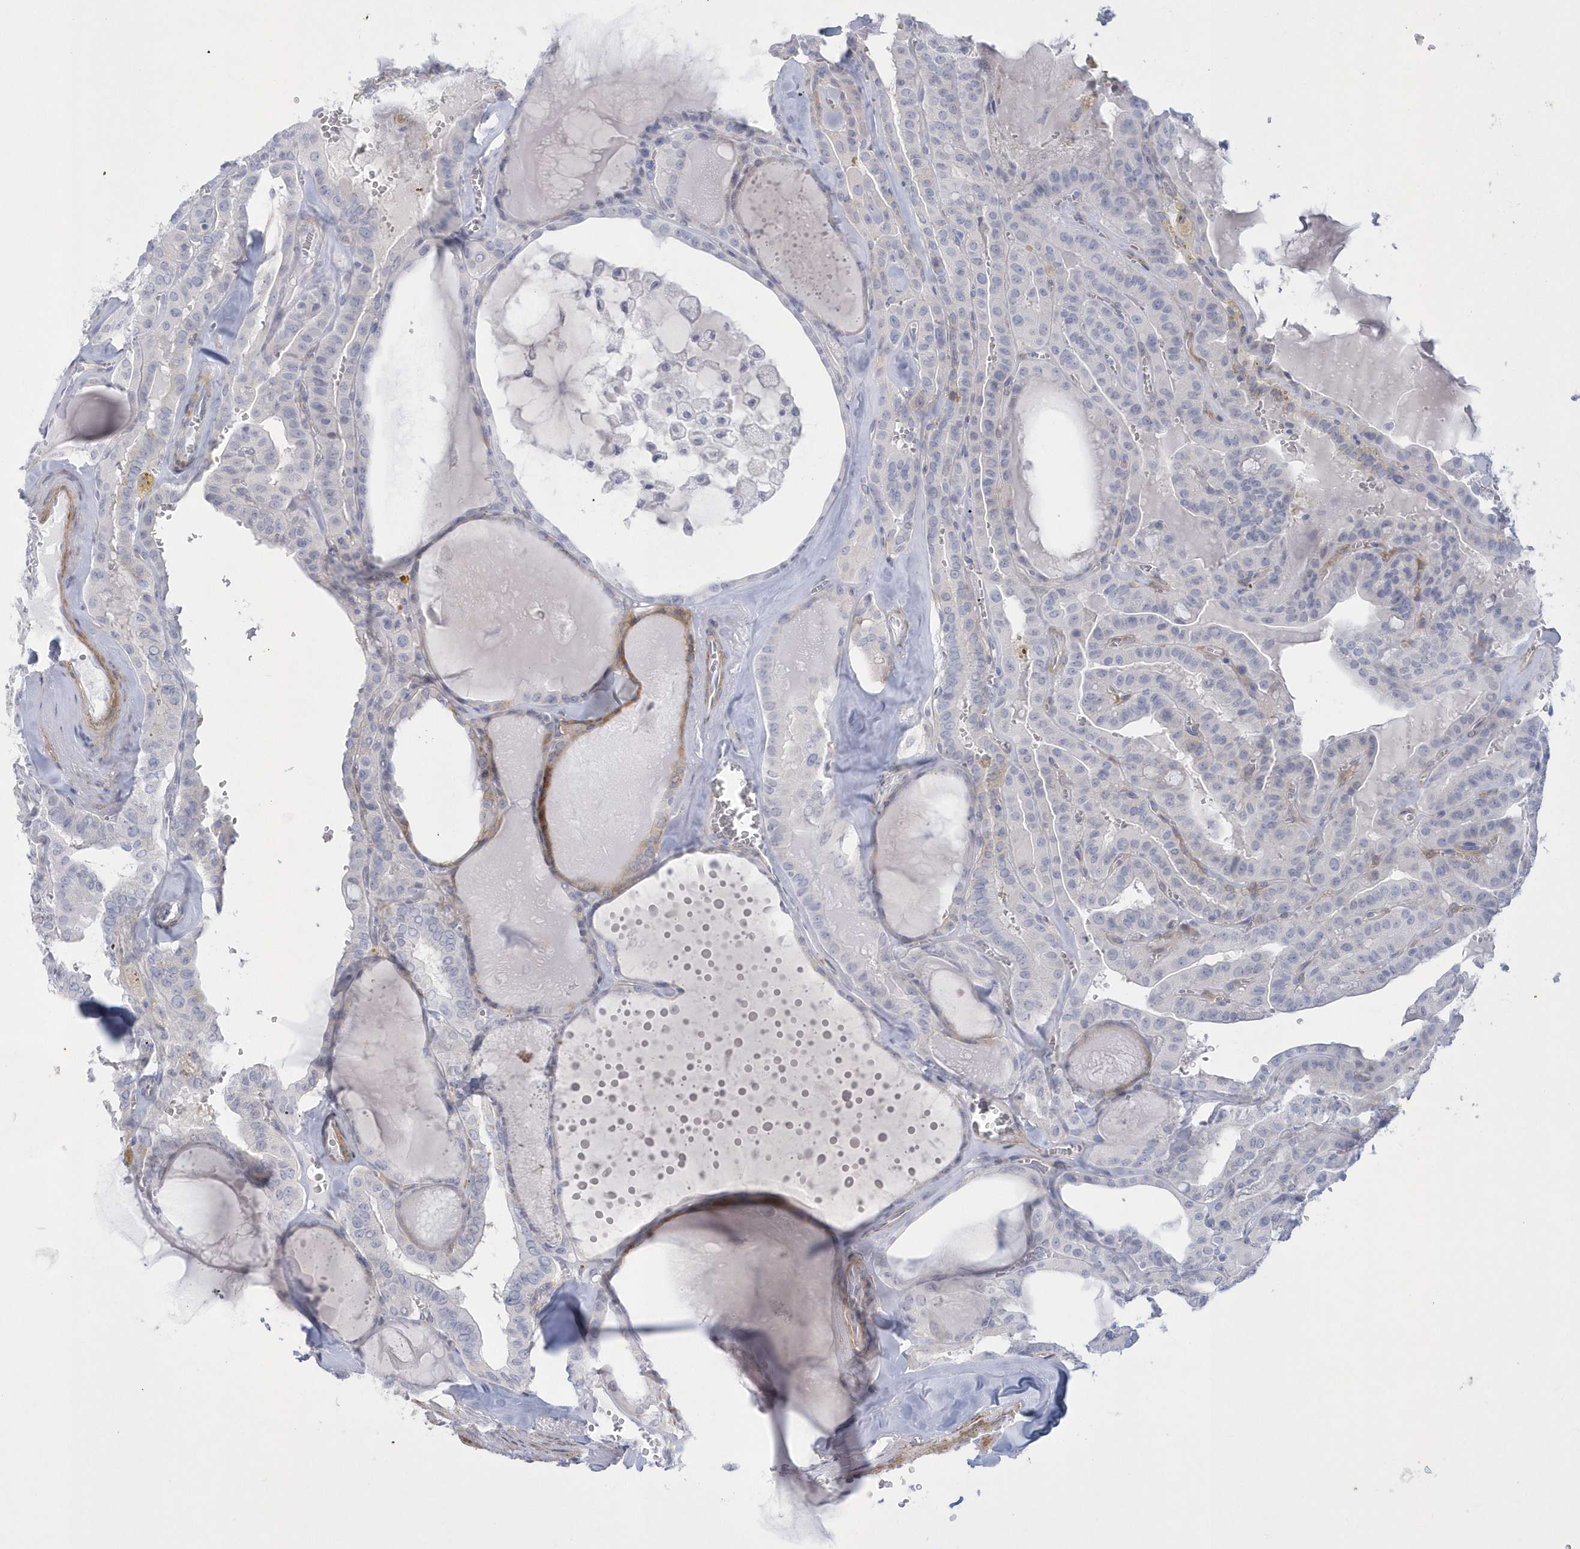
{"staining": {"intensity": "negative", "quantity": "none", "location": "none"}, "tissue": "thyroid cancer", "cell_type": "Tumor cells", "image_type": "cancer", "snomed": [{"axis": "morphology", "description": "Papillary adenocarcinoma, NOS"}, {"axis": "topography", "description": "Thyroid gland"}], "caption": "The micrograph exhibits no staining of tumor cells in papillary adenocarcinoma (thyroid).", "gene": "WDR27", "patient": {"sex": "male", "age": 52}}